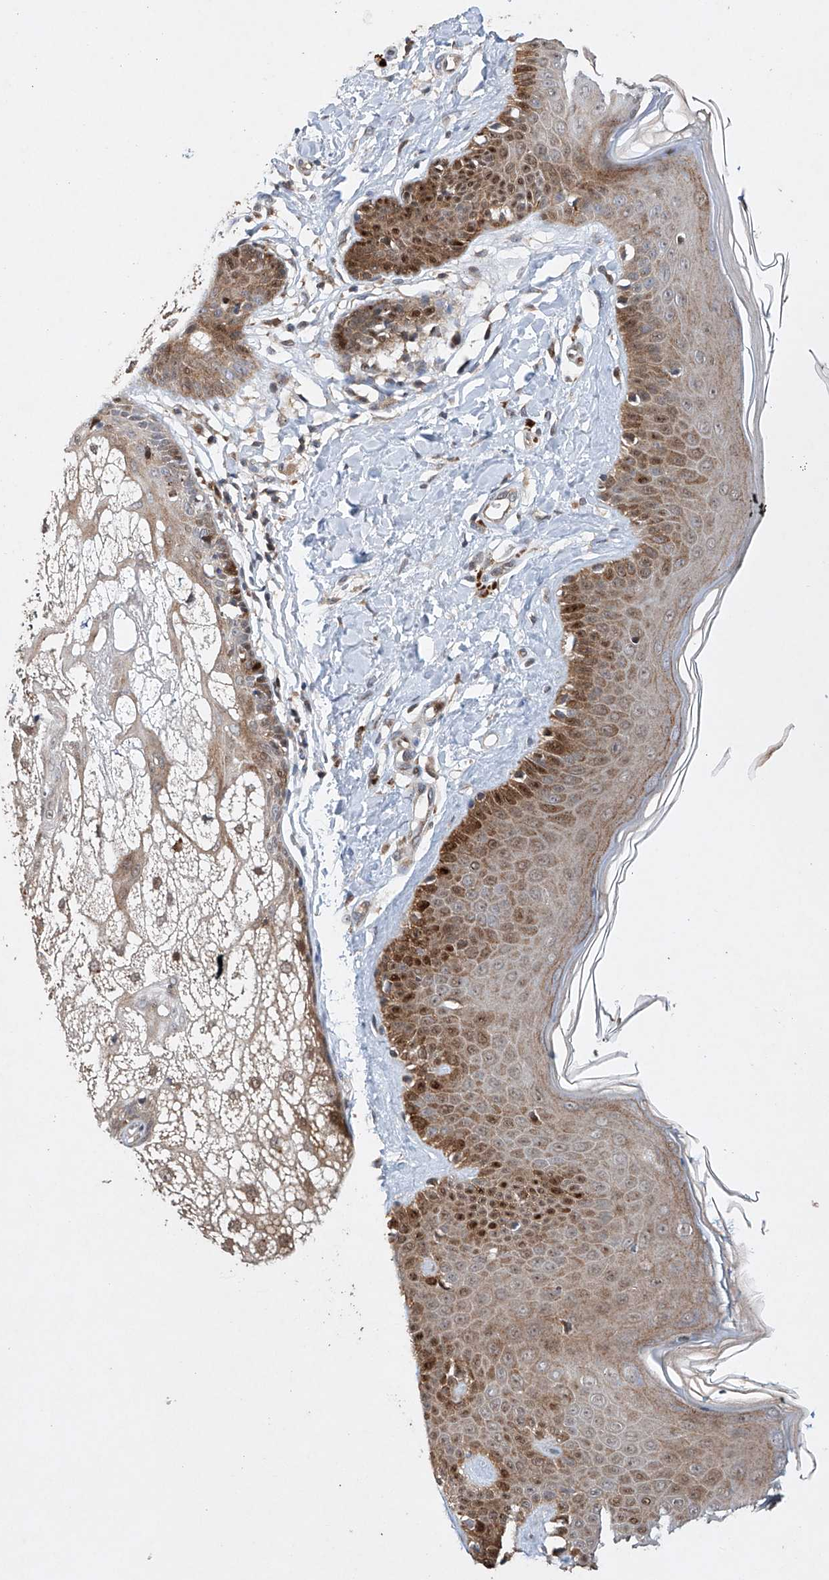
{"staining": {"intensity": "moderate", "quantity": ">75%", "location": "cytoplasmic/membranous"}, "tissue": "skin", "cell_type": "Fibroblasts", "image_type": "normal", "snomed": [{"axis": "morphology", "description": "Normal tissue, NOS"}, {"axis": "topography", "description": "Skin"}], "caption": "This image reveals normal skin stained with immunohistochemistry to label a protein in brown. The cytoplasmic/membranous of fibroblasts show moderate positivity for the protein. Nuclei are counter-stained blue.", "gene": "AFG1L", "patient": {"sex": "male", "age": 52}}